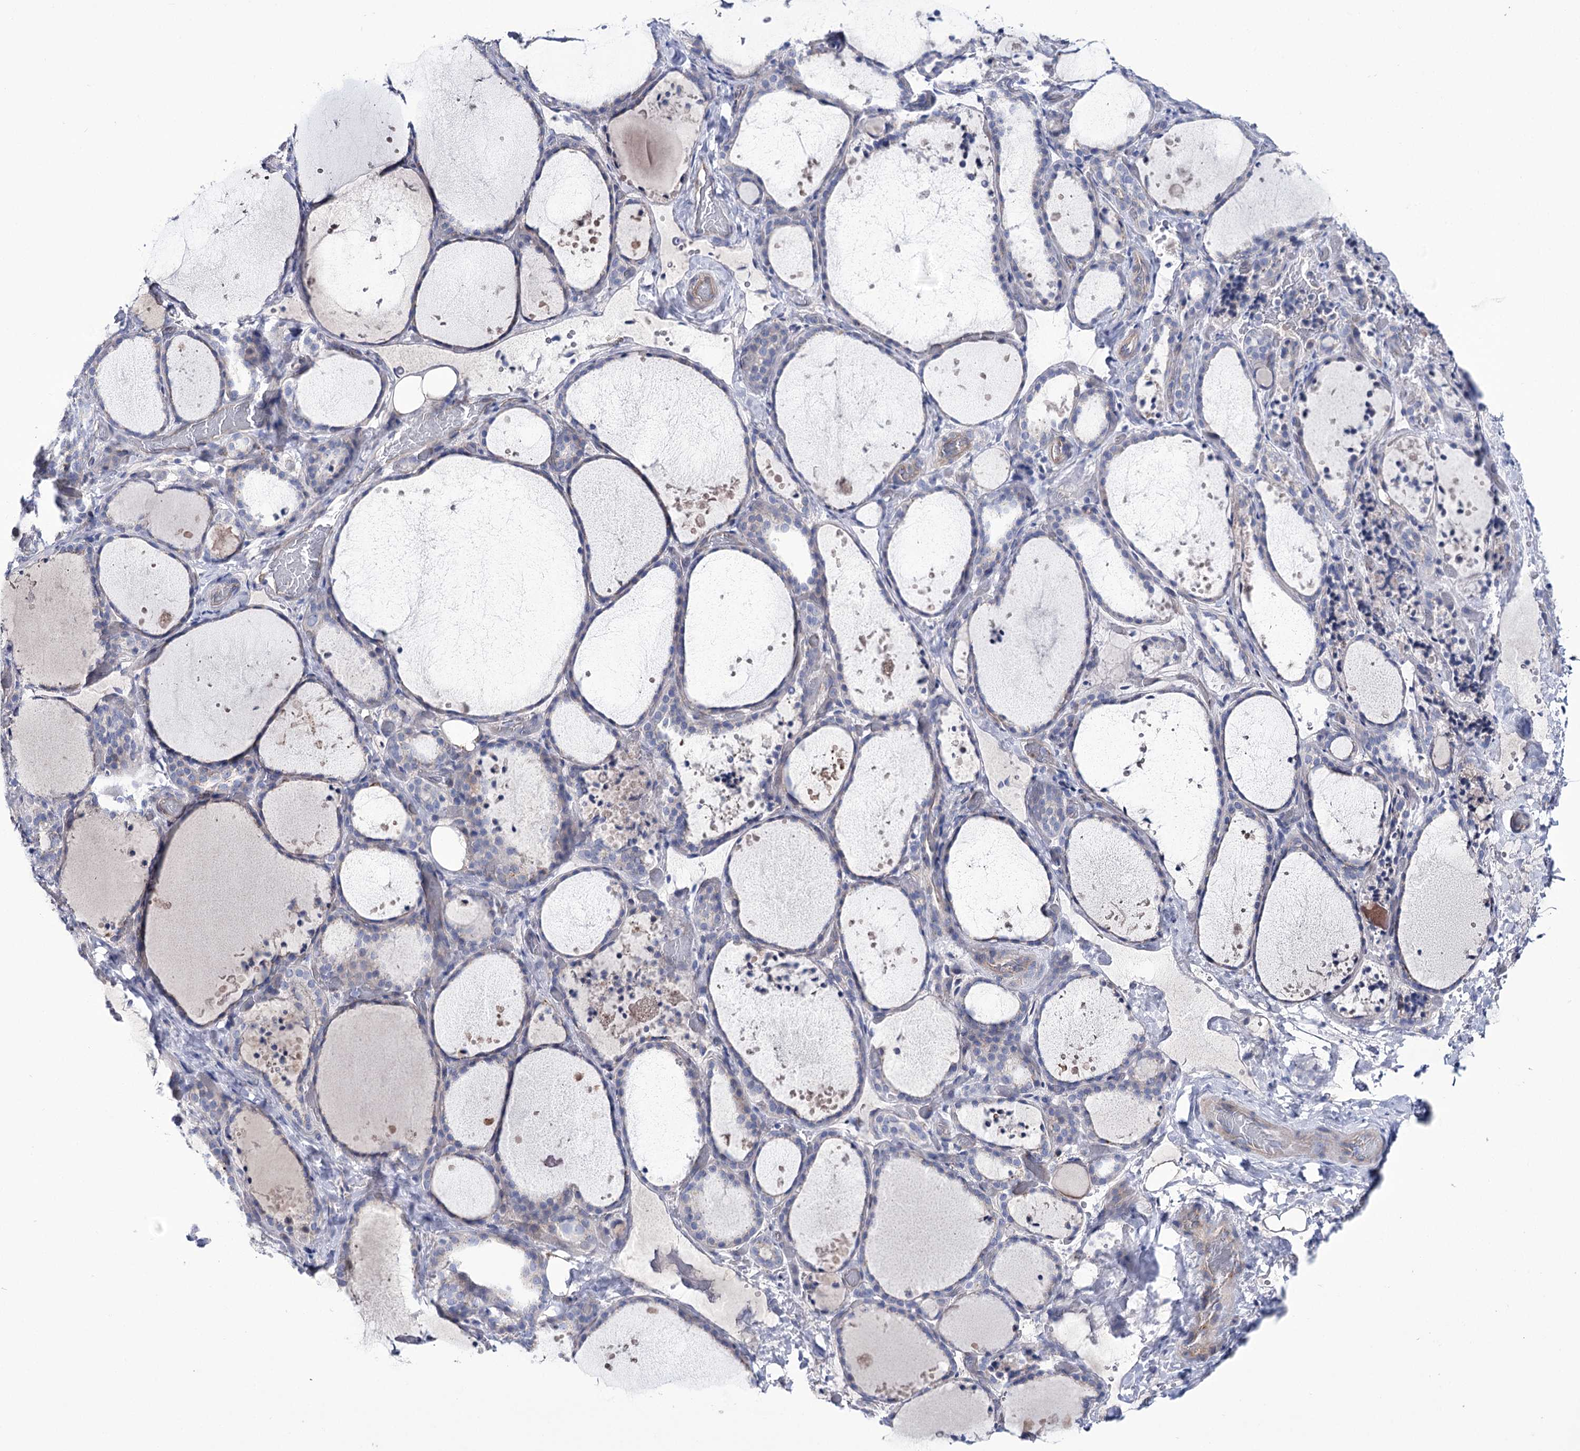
{"staining": {"intensity": "negative", "quantity": "none", "location": "none"}, "tissue": "thyroid gland", "cell_type": "Glandular cells", "image_type": "normal", "snomed": [{"axis": "morphology", "description": "Normal tissue, NOS"}, {"axis": "topography", "description": "Thyroid gland"}], "caption": "High magnification brightfield microscopy of unremarkable thyroid gland stained with DAB (brown) and counterstained with hematoxylin (blue): glandular cells show no significant staining. (Stains: DAB immunohistochemistry with hematoxylin counter stain, Microscopy: brightfield microscopy at high magnification).", "gene": "CEP164", "patient": {"sex": "female", "age": 44}}